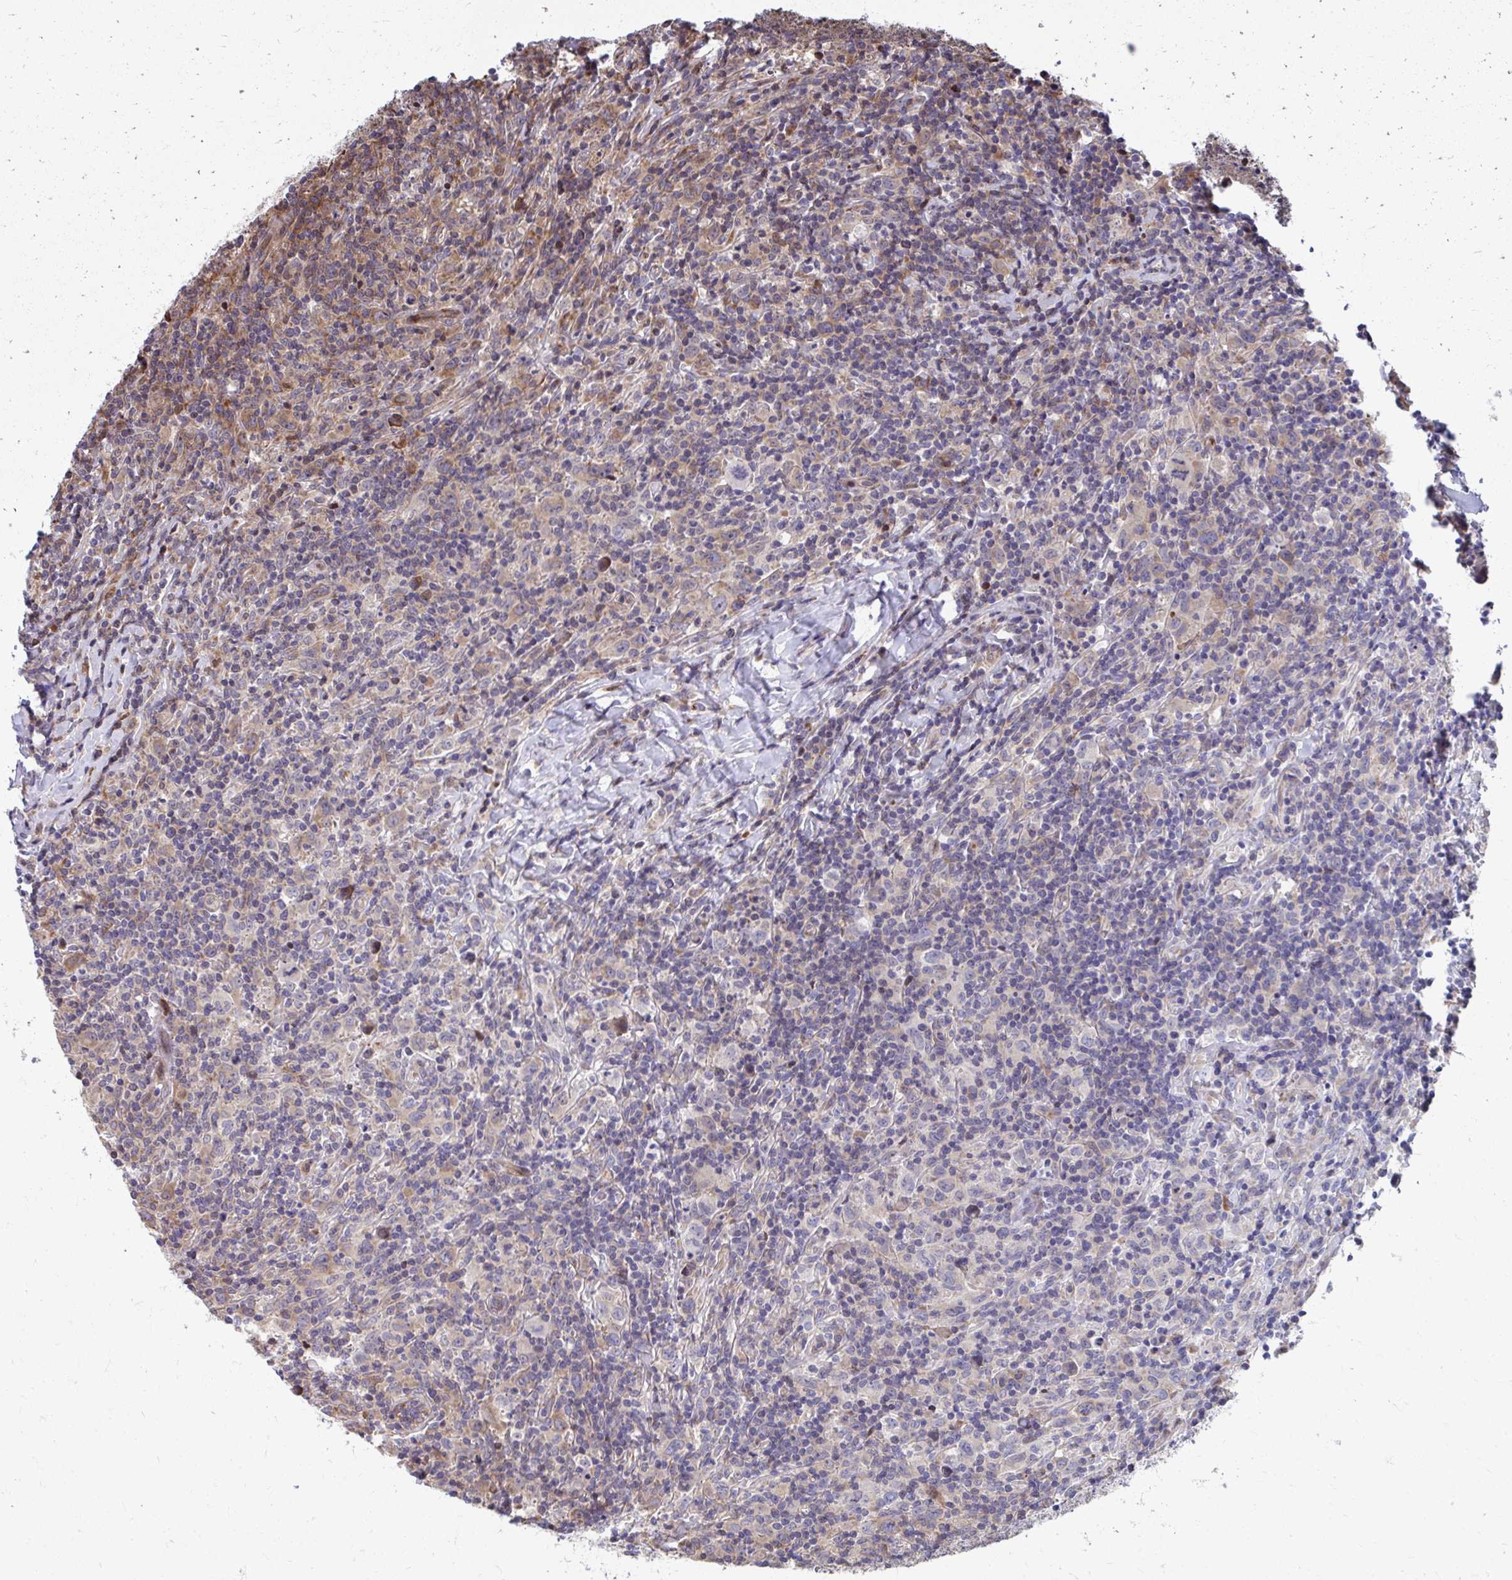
{"staining": {"intensity": "moderate", "quantity": "<25%", "location": "cytoplasmic/membranous"}, "tissue": "lymphoma", "cell_type": "Tumor cells", "image_type": "cancer", "snomed": [{"axis": "morphology", "description": "Hodgkin's disease, NOS"}, {"axis": "topography", "description": "Lymph node"}], "caption": "This is an image of immunohistochemistry (IHC) staining of Hodgkin's disease, which shows moderate staining in the cytoplasmic/membranous of tumor cells.", "gene": "ZNF778", "patient": {"sex": "female", "age": 18}}